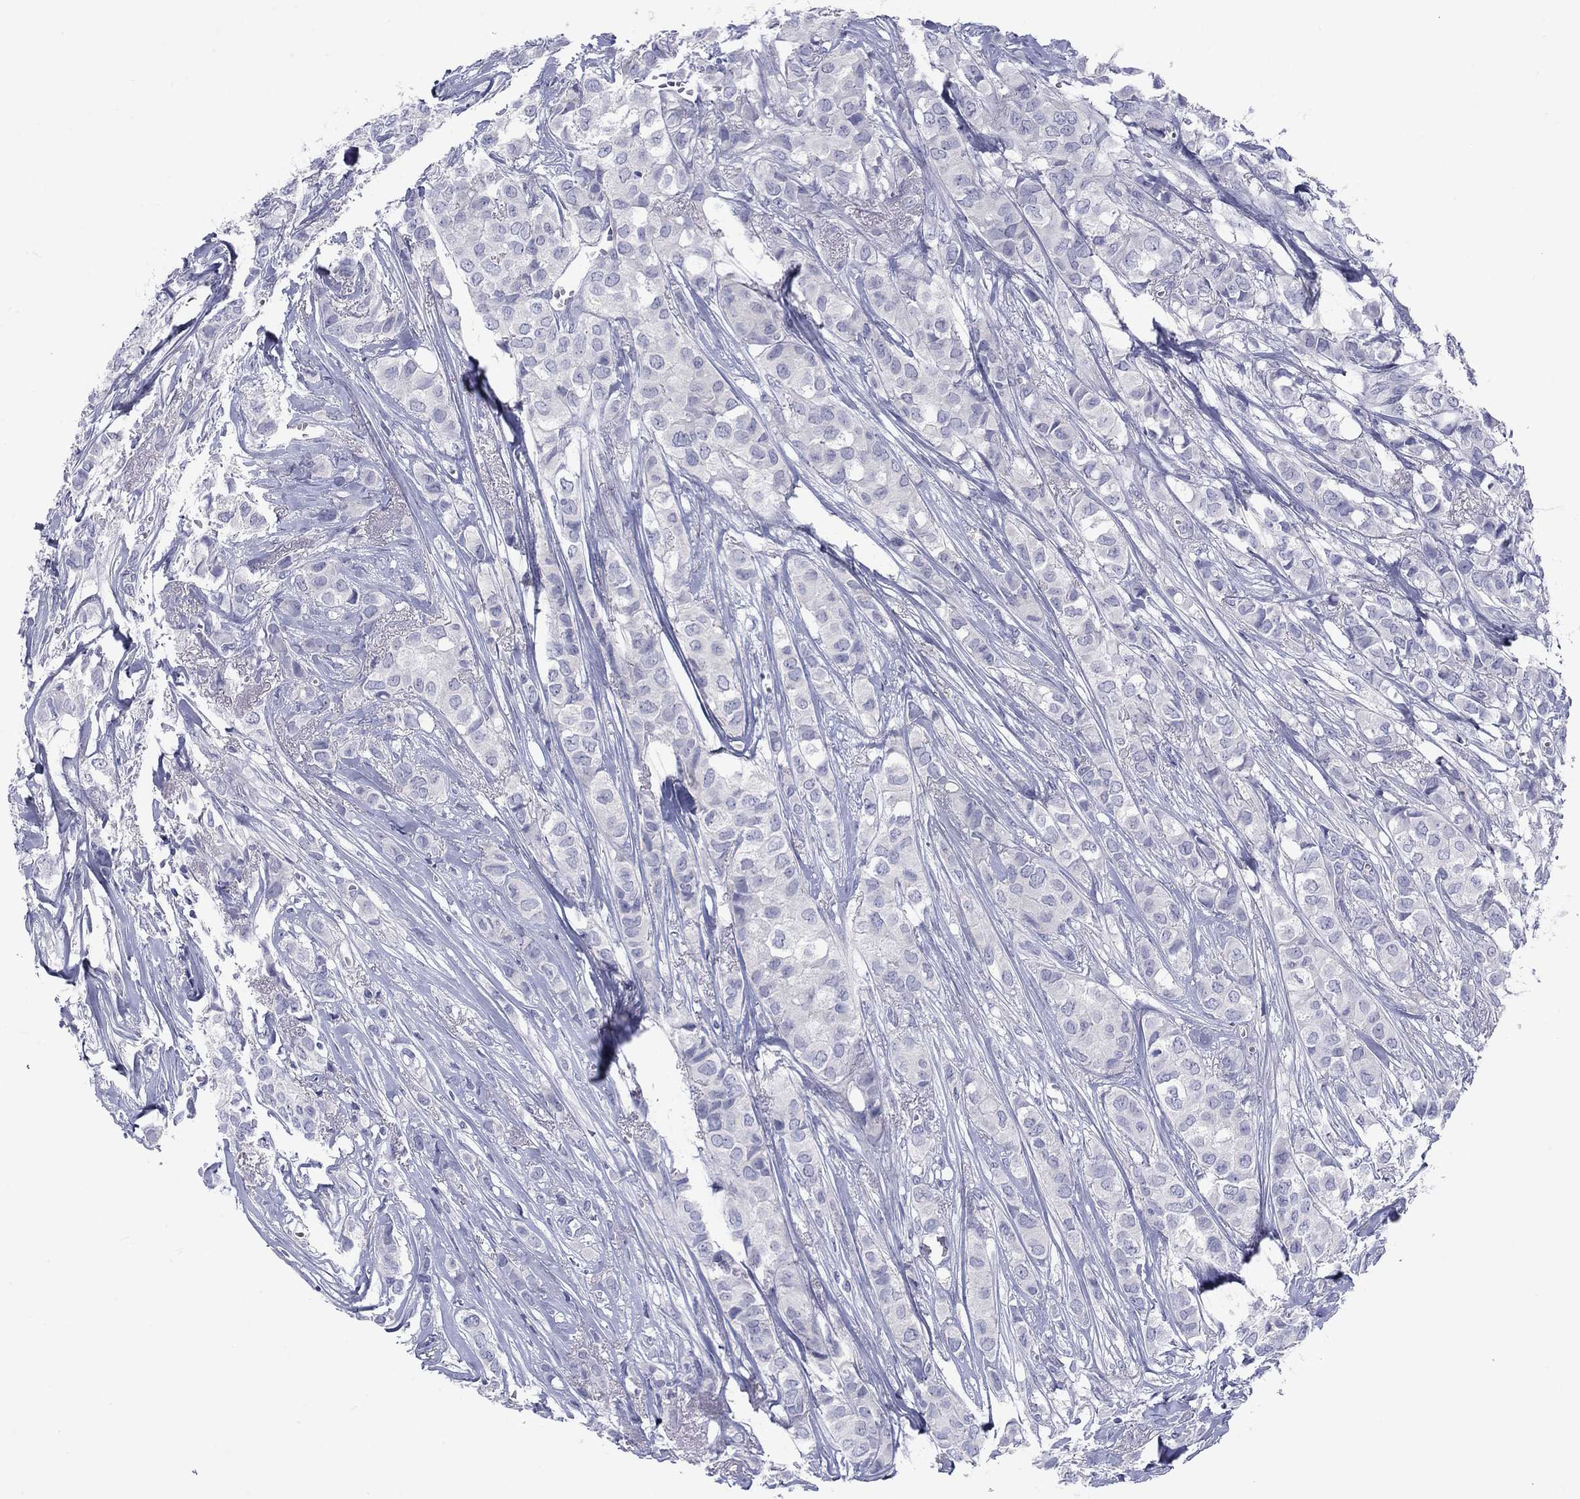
{"staining": {"intensity": "negative", "quantity": "none", "location": "none"}, "tissue": "breast cancer", "cell_type": "Tumor cells", "image_type": "cancer", "snomed": [{"axis": "morphology", "description": "Duct carcinoma"}, {"axis": "topography", "description": "Breast"}], "caption": "Breast cancer was stained to show a protein in brown. There is no significant staining in tumor cells. The staining is performed using DAB (3,3'-diaminobenzidine) brown chromogen with nuclei counter-stained in using hematoxylin.", "gene": "CACNA1A", "patient": {"sex": "female", "age": 85}}